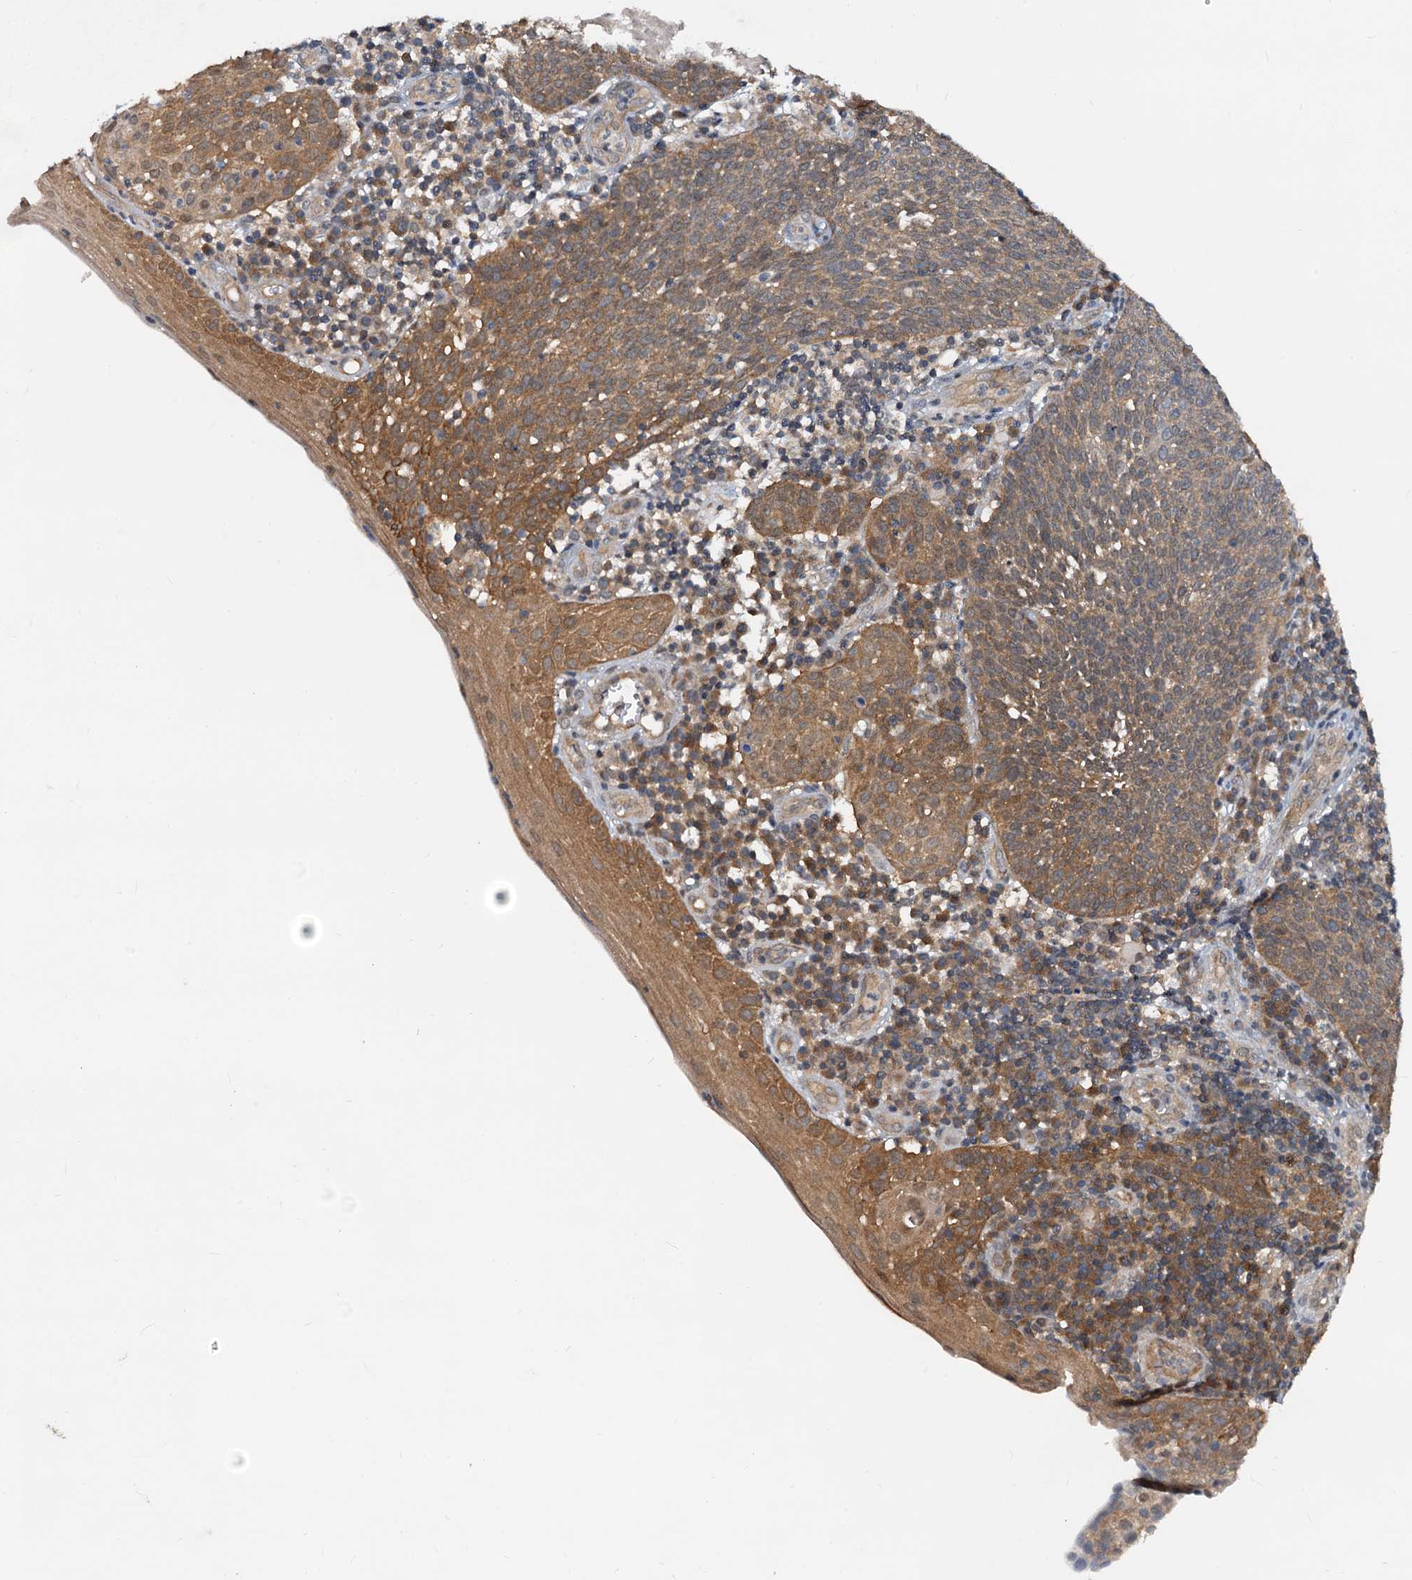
{"staining": {"intensity": "moderate", "quantity": ">75%", "location": "cytoplasmic/membranous"}, "tissue": "cervical cancer", "cell_type": "Tumor cells", "image_type": "cancer", "snomed": [{"axis": "morphology", "description": "Squamous cell carcinoma, NOS"}, {"axis": "topography", "description": "Cervix"}], "caption": "Cervical cancer stained for a protein (brown) exhibits moderate cytoplasmic/membranous positive expression in about >75% of tumor cells.", "gene": "PTGES3", "patient": {"sex": "female", "age": 34}}